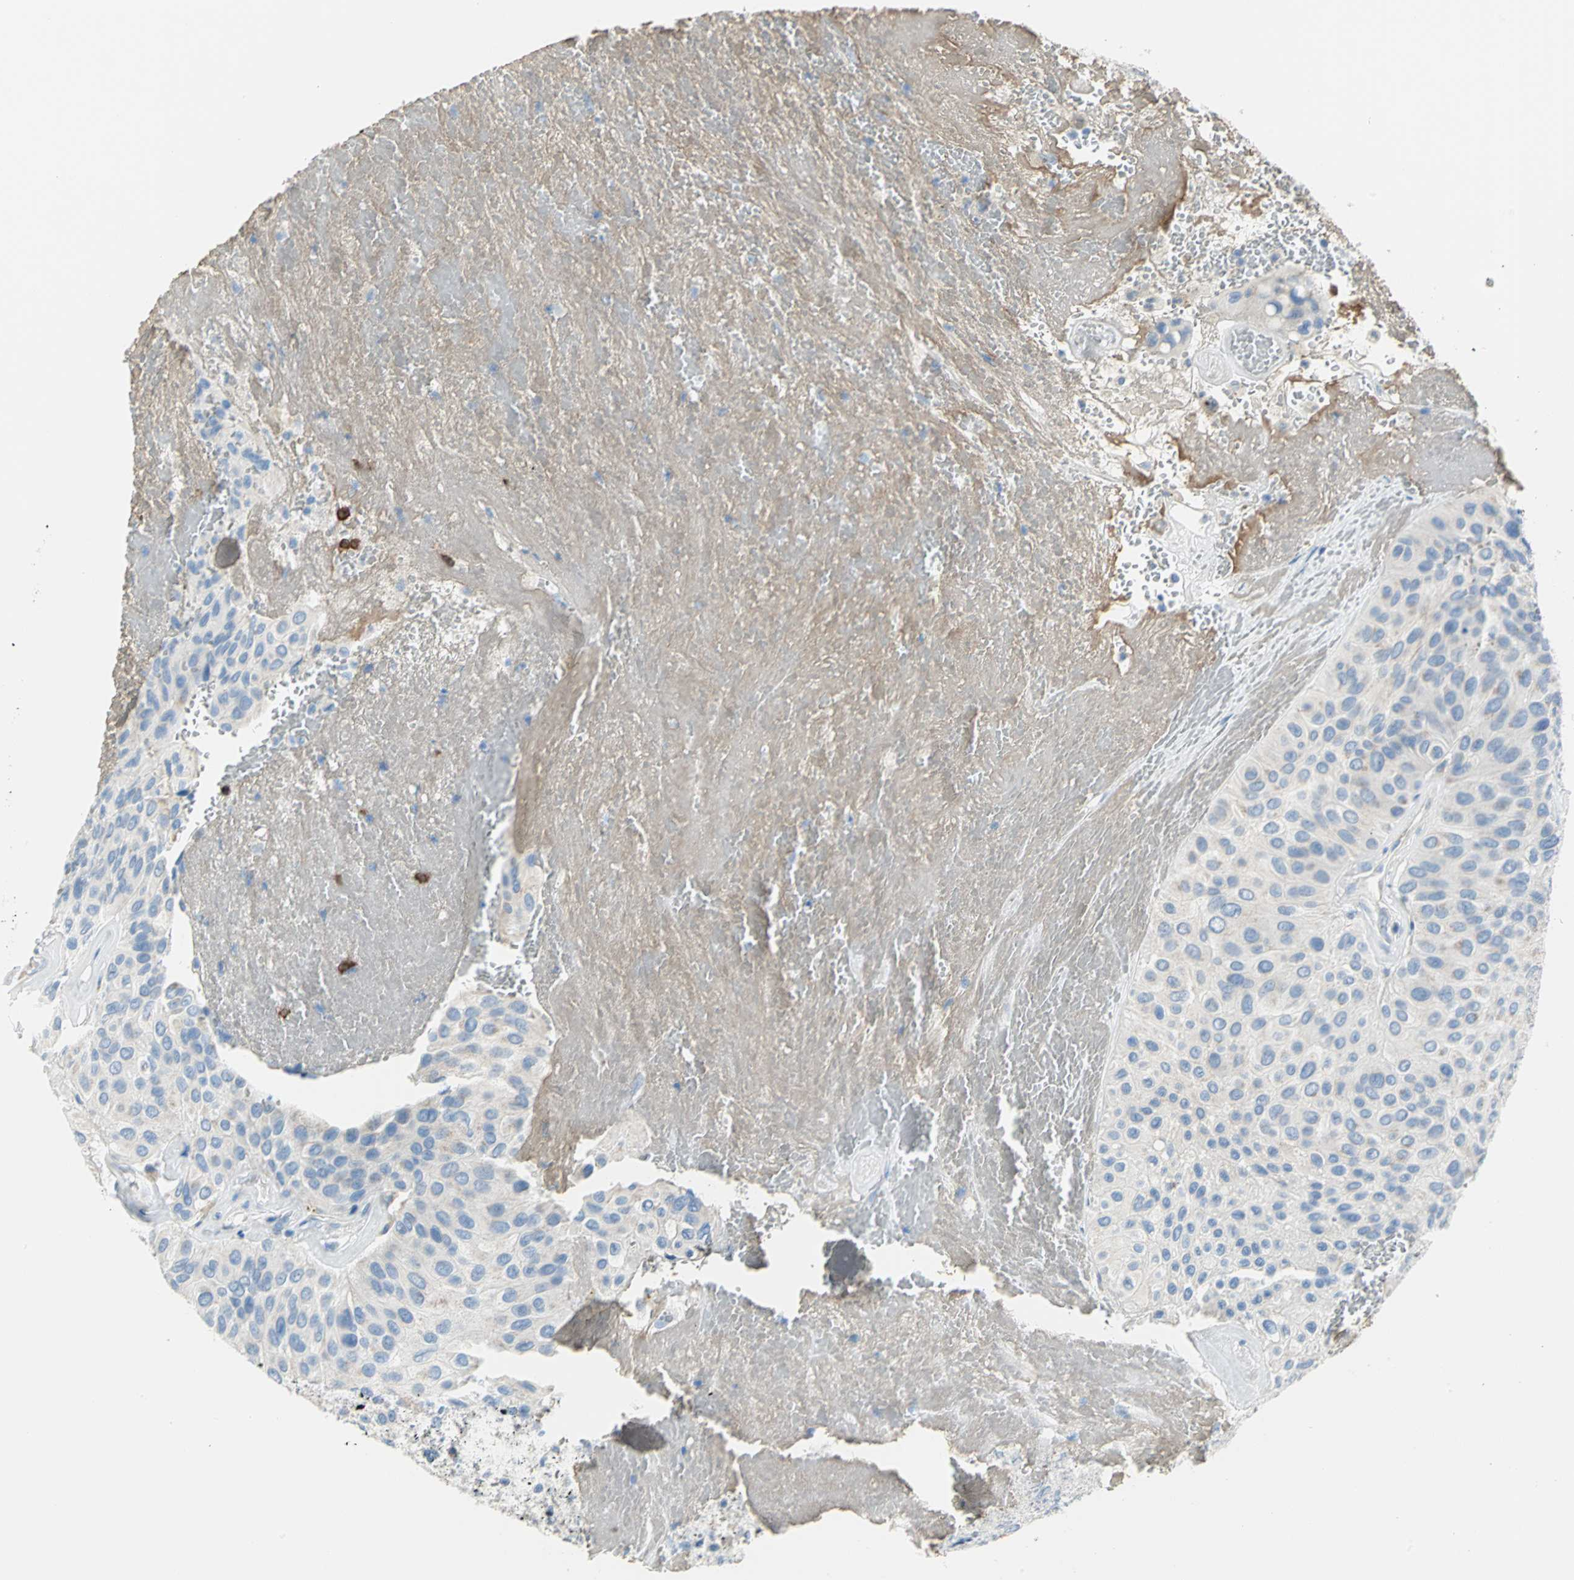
{"staining": {"intensity": "negative", "quantity": "none", "location": "none"}, "tissue": "urothelial cancer", "cell_type": "Tumor cells", "image_type": "cancer", "snomed": [{"axis": "morphology", "description": "Urothelial carcinoma, High grade"}, {"axis": "topography", "description": "Urinary bladder"}], "caption": "High magnification brightfield microscopy of urothelial cancer stained with DAB (3,3'-diaminobenzidine) (brown) and counterstained with hematoxylin (blue): tumor cells show no significant expression.", "gene": "ALOX15", "patient": {"sex": "male", "age": 66}}